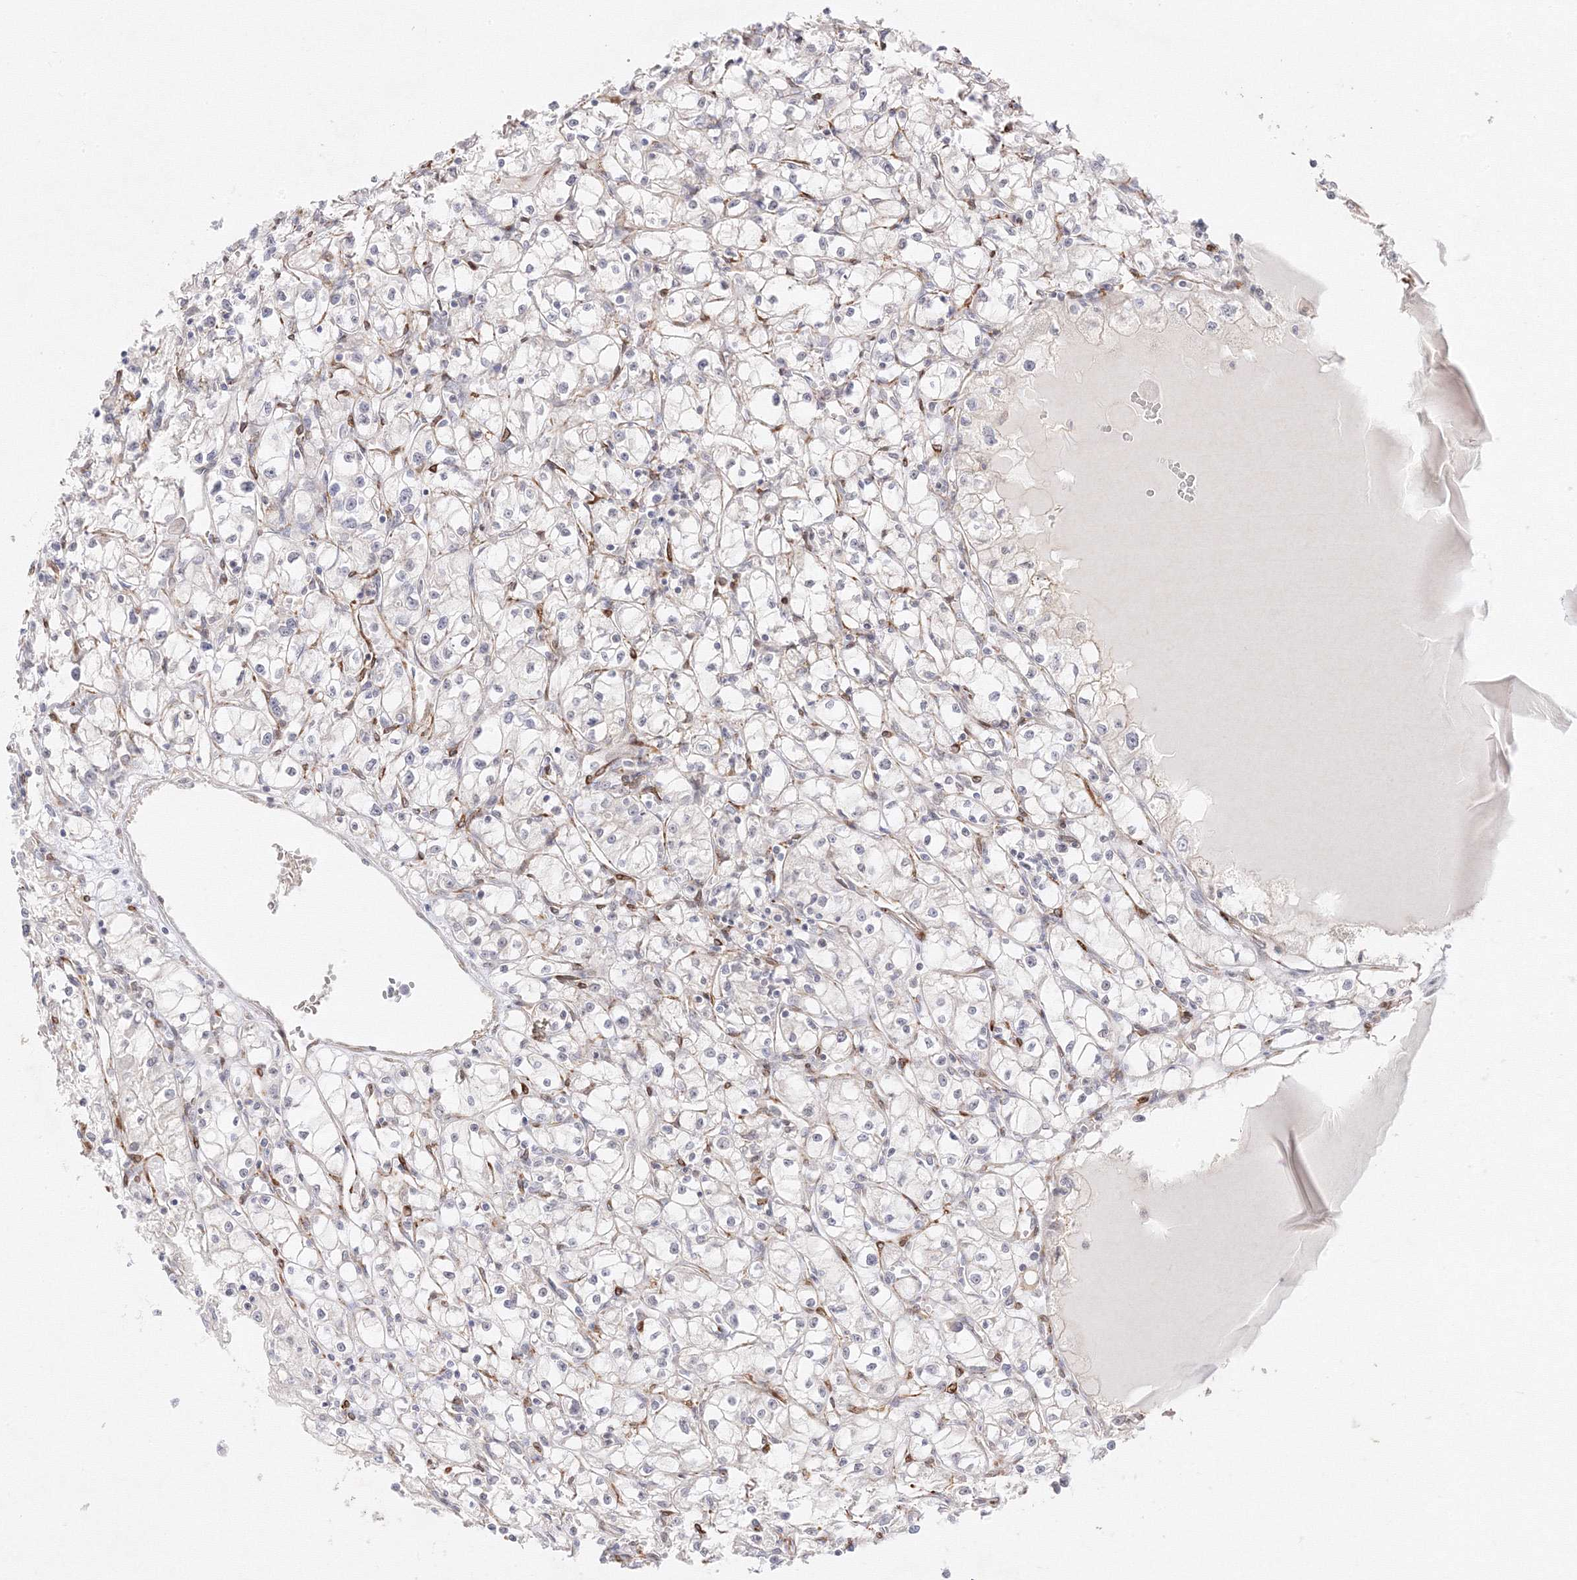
{"staining": {"intensity": "moderate", "quantity": "25%-75%", "location": "cytoplasmic/membranous"}, "tissue": "renal cancer", "cell_type": "Tumor cells", "image_type": "cancer", "snomed": [{"axis": "morphology", "description": "Adenocarcinoma, NOS"}, {"axis": "topography", "description": "Kidney"}], "caption": "Human renal adenocarcinoma stained with a brown dye shows moderate cytoplasmic/membranous positive positivity in about 25%-75% of tumor cells.", "gene": "C2CD2", "patient": {"sex": "male", "age": 56}}